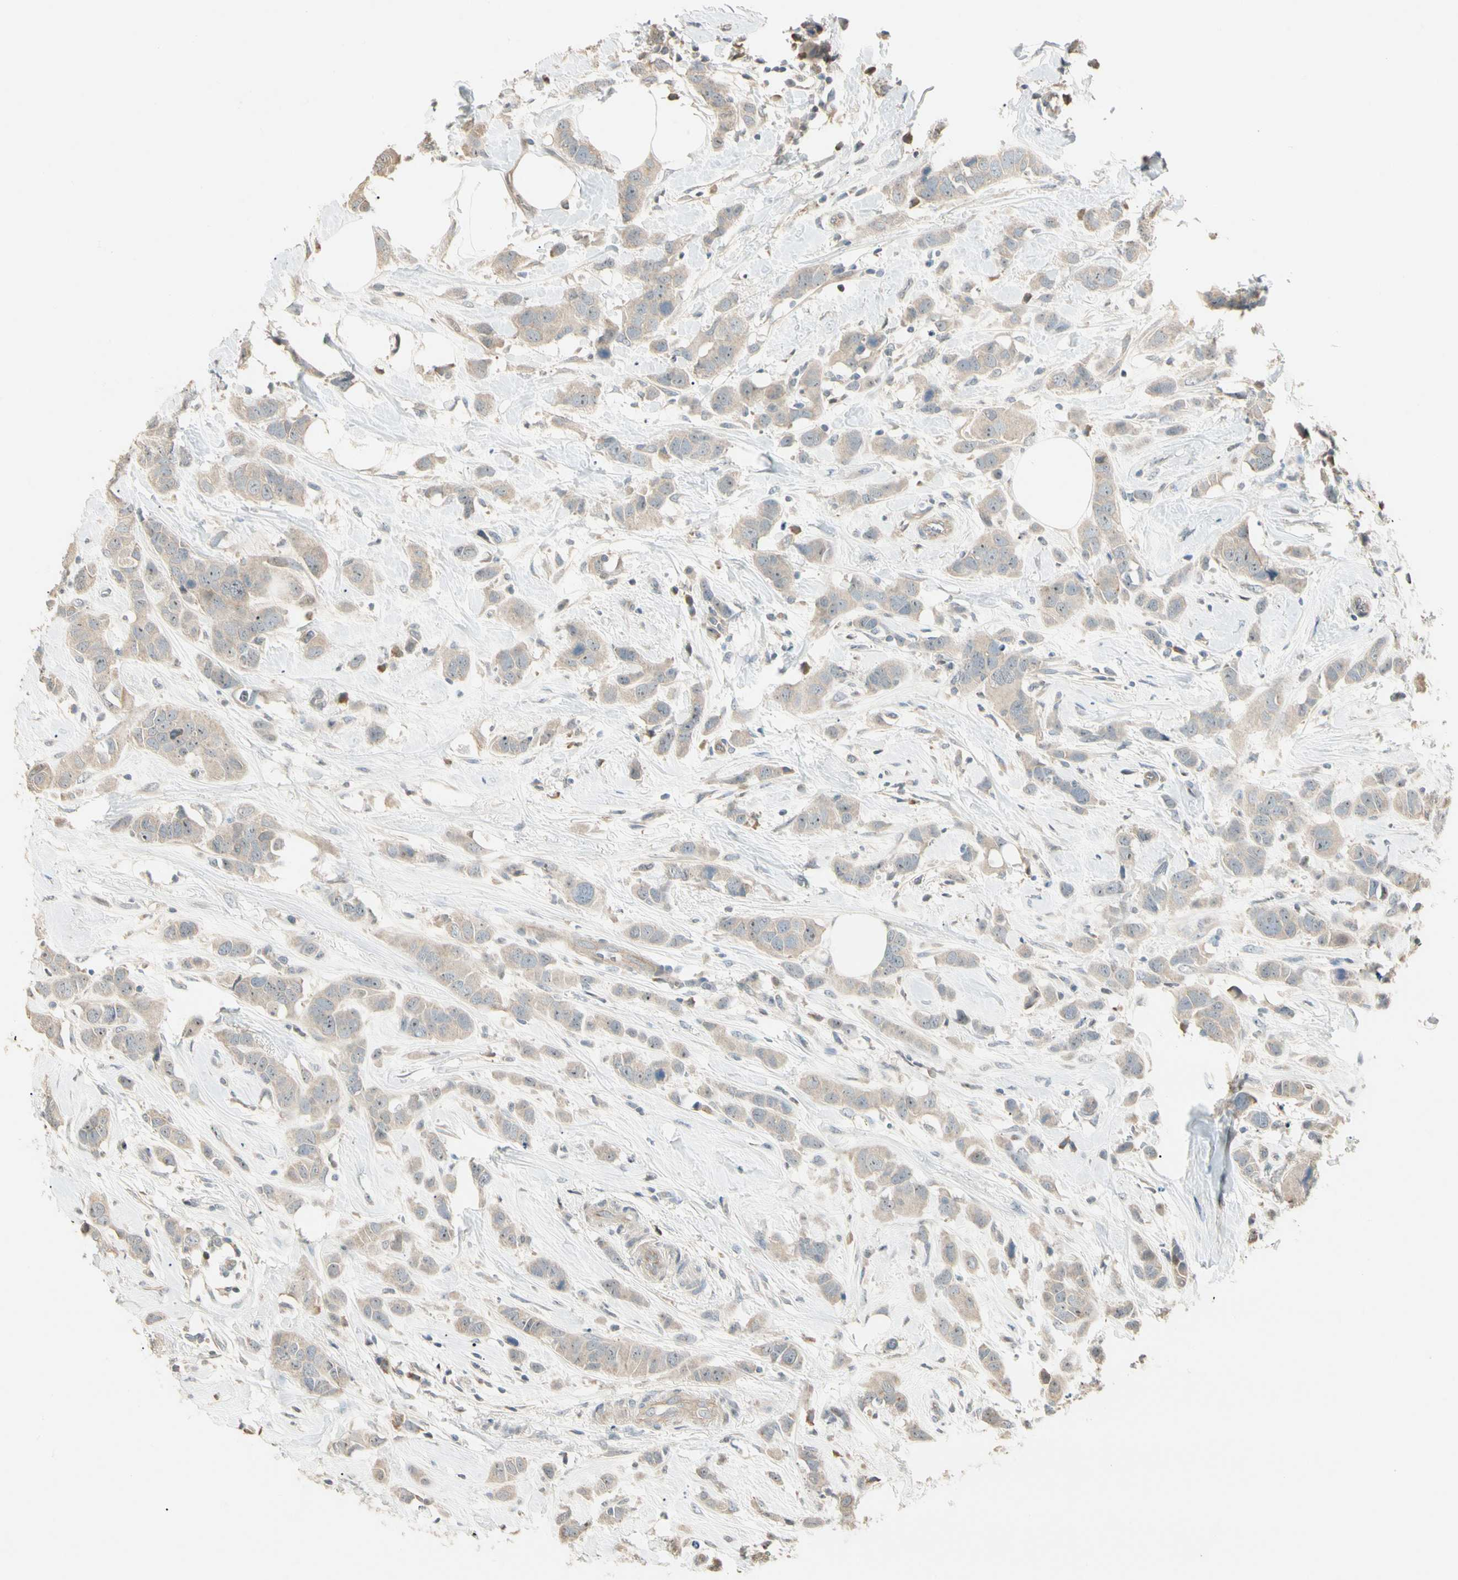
{"staining": {"intensity": "weak", "quantity": "25%-75%", "location": "cytoplasmic/membranous"}, "tissue": "breast cancer", "cell_type": "Tumor cells", "image_type": "cancer", "snomed": [{"axis": "morphology", "description": "Normal tissue, NOS"}, {"axis": "morphology", "description": "Duct carcinoma"}, {"axis": "topography", "description": "Breast"}], "caption": "High-power microscopy captured an immunohistochemistry micrograph of invasive ductal carcinoma (breast), revealing weak cytoplasmic/membranous staining in about 25%-75% of tumor cells.", "gene": "P3H2", "patient": {"sex": "female", "age": 50}}